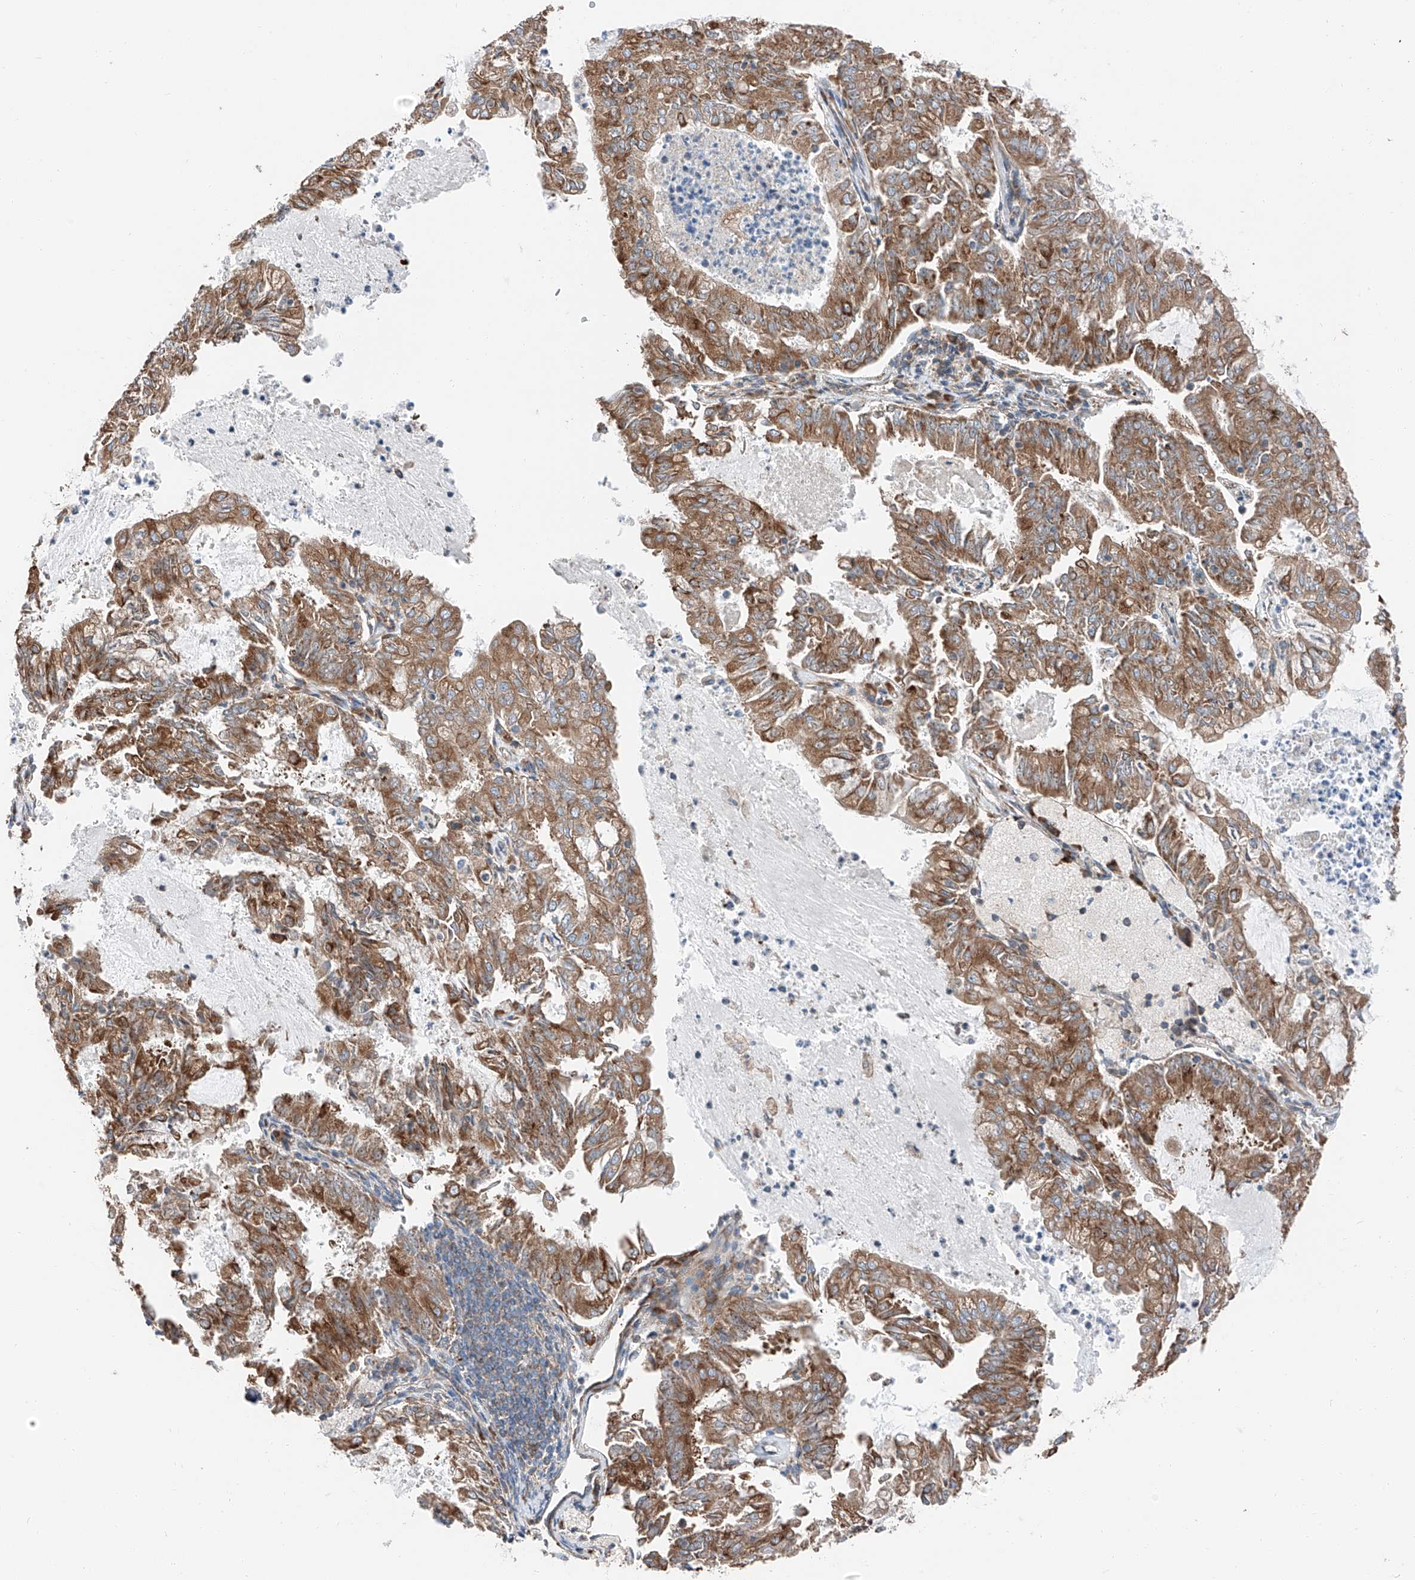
{"staining": {"intensity": "moderate", "quantity": ">75%", "location": "cytoplasmic/membranous"}, "tissue": "endometrial cancer", "cell_type": "Tumor cells", "image_type": "cancer", "snomed": [{"axis": "morphology", "description": "Adenocarcinoma, NOS"}, {"axis": "topography", "description": "Endometrium"}], "caption": "A brown stain labels moderate cytoplasmic/membranous expression of a protein in endometrial cancer (adenocarcinoma) tumor cells.", "gene": "ZC3H15", "patient": {"sex": "female", "age": 57}}